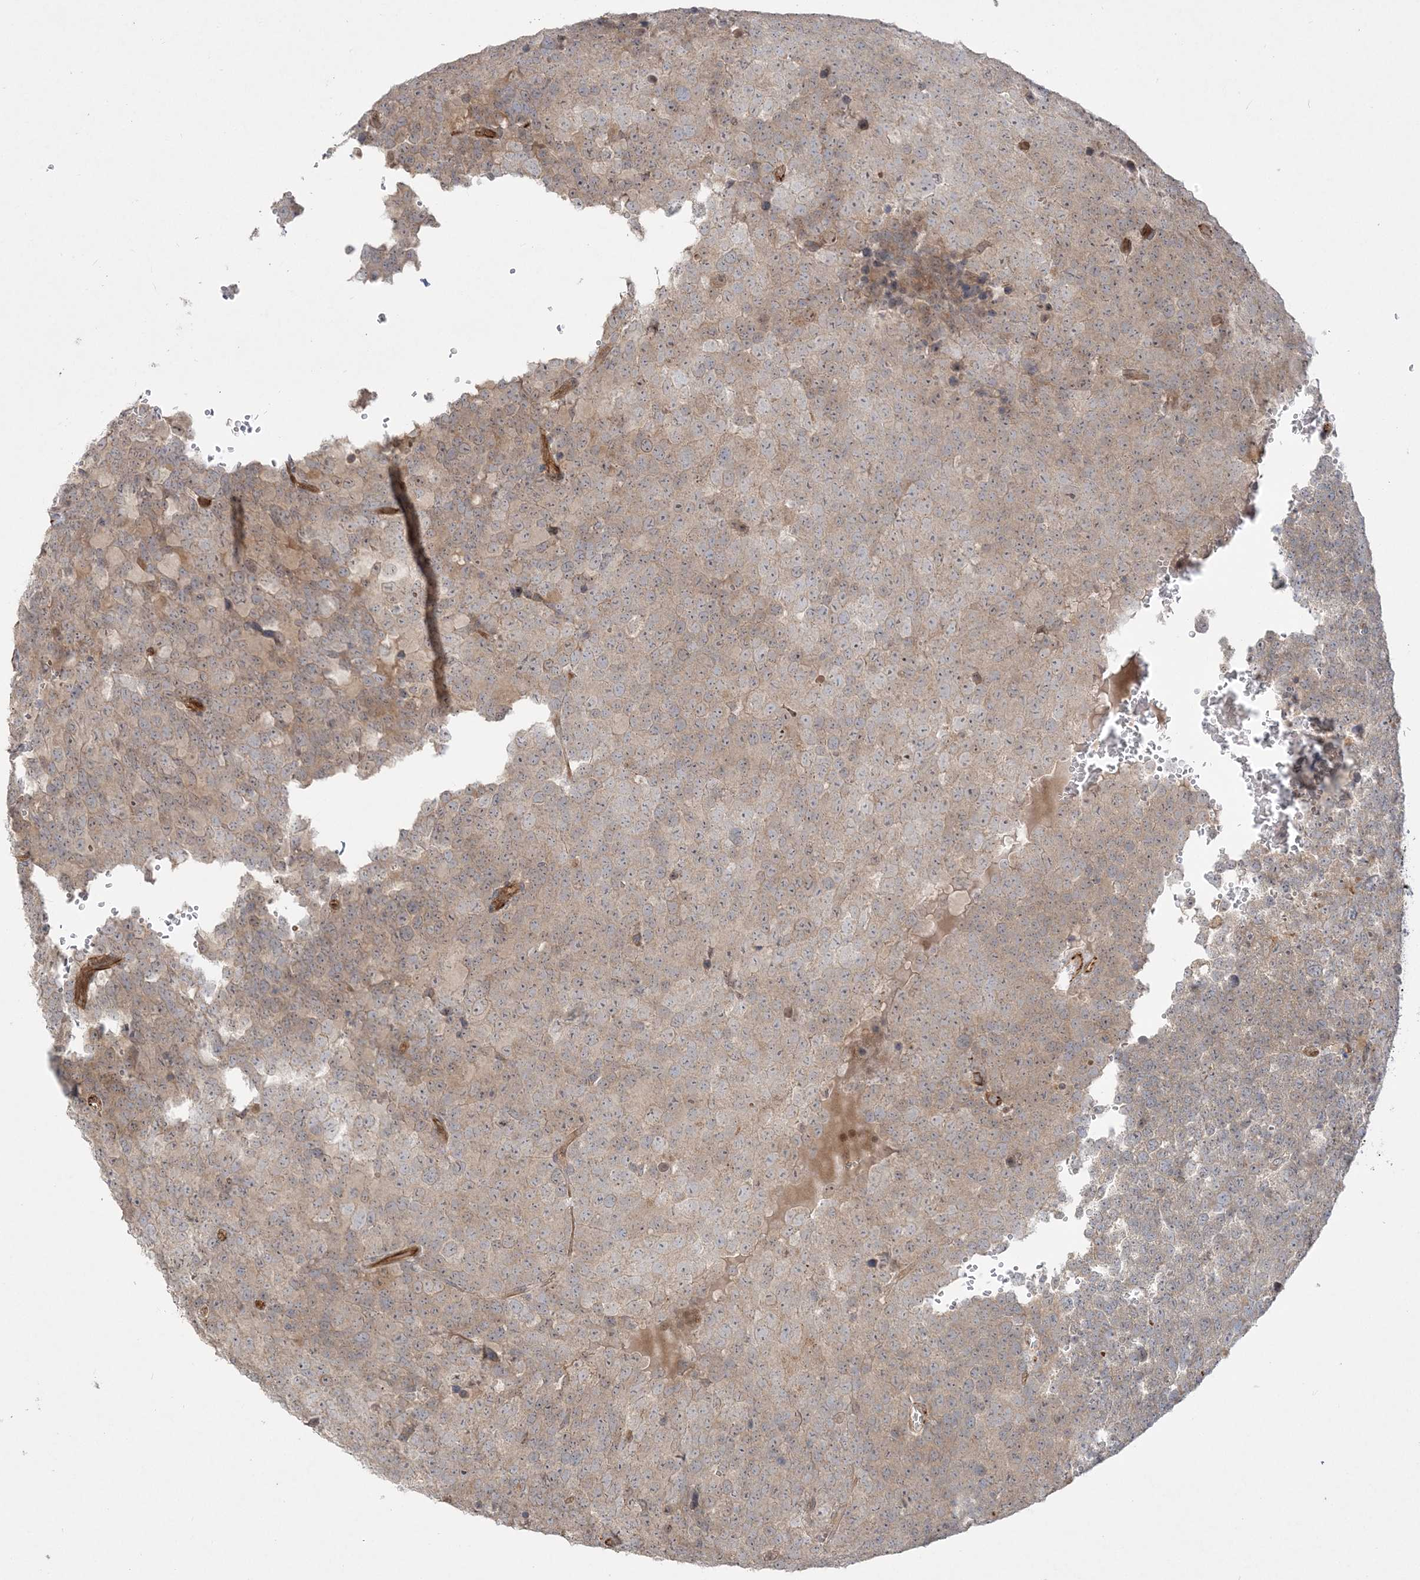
{"staining": {"intensity": "weak", "quantity": ">75%", "location": "cytoplasmic/membranous"}, "tissue": "testis cancer", "cell_type": "Tumor cells", "image_type": "cancer", "snomed": [{"axis": "morphology", "description": "Seminoma, NOS"}, {"axis": "topography", "description": "Testis"}], "caption": "DAB (3,3'-diaminobenzidine) immunohistochemical staining of testis seminoma reveals weak cytoplasmic/membranous protein expression in about >75% of tumor cells.", "gene": "INPP1", "patient": {"sex": "male", "age": 71}}